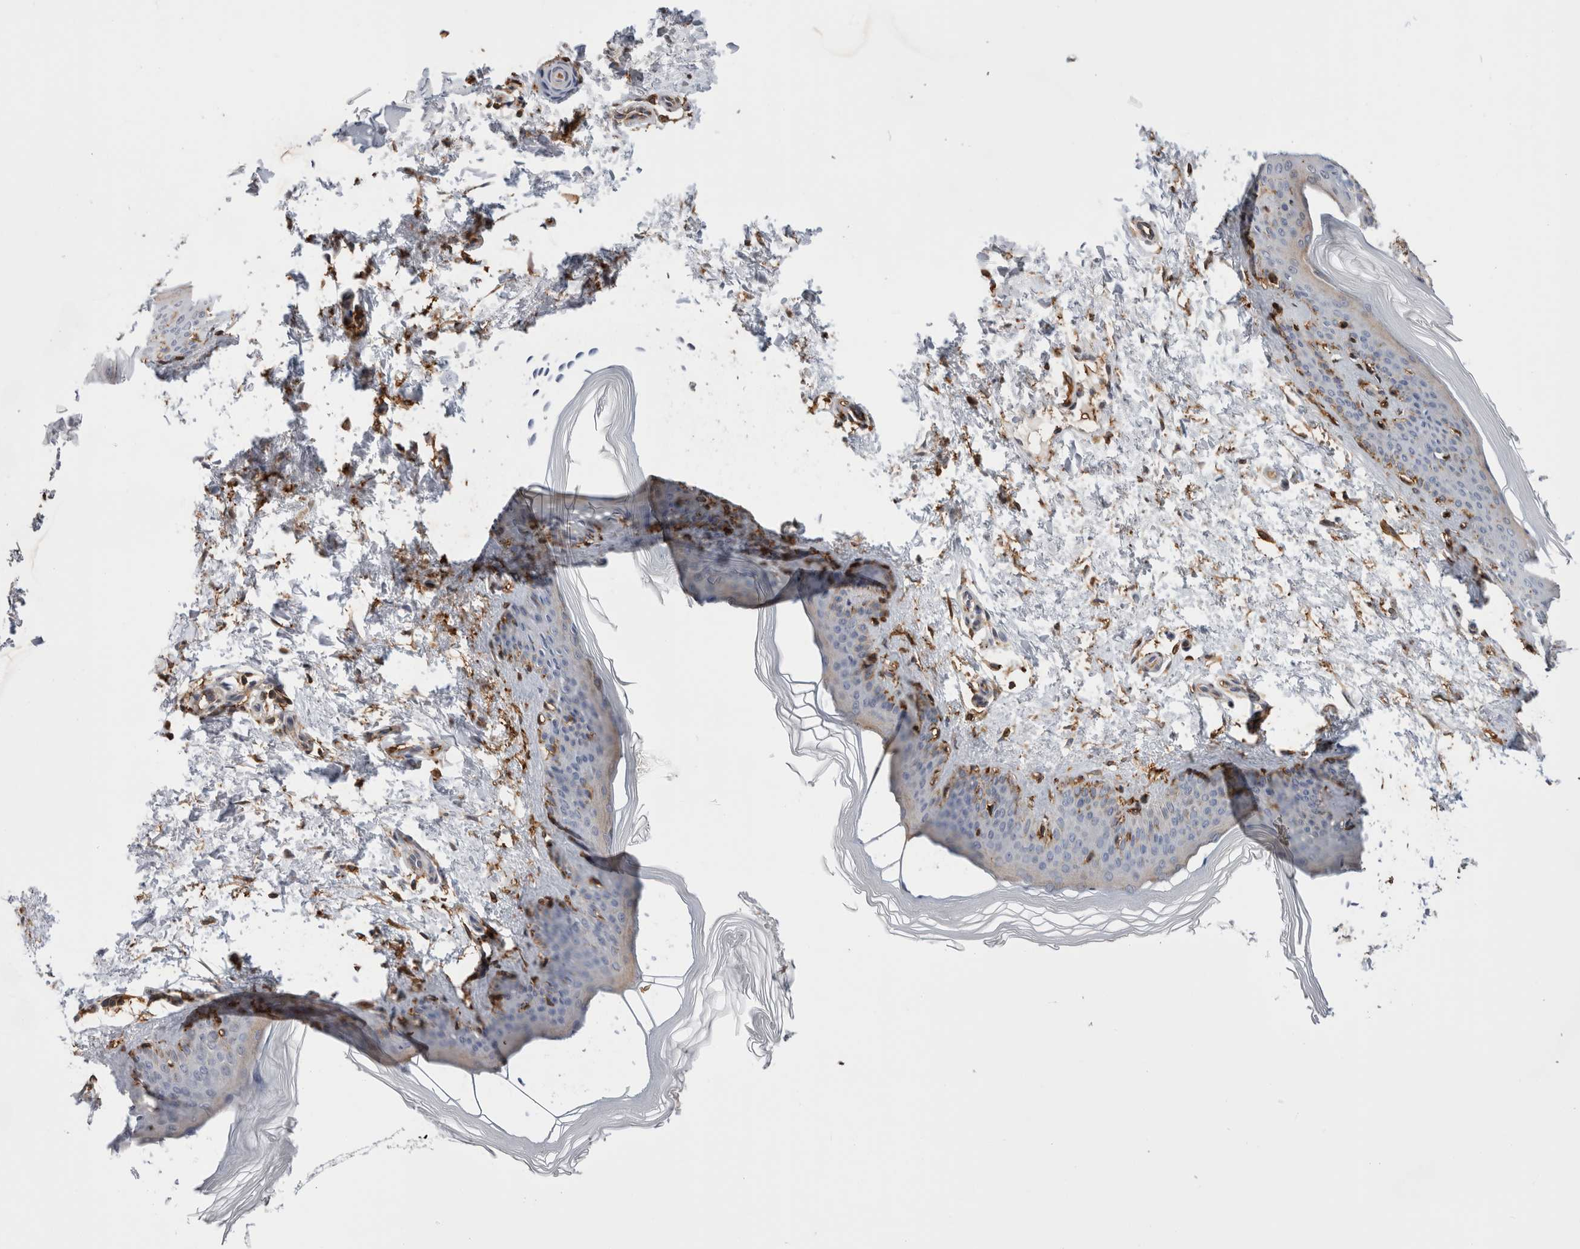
{"staining": {"intensity": "moderate", "quantity": ">75%", "location": "cytoplasmic/membranous"}, "tissue": "skin", "cell_type": "Fibroblasts", "image_type": "normal", "snomed": [{"axis": "morphology", "description": "Normal tissue, NOS"}, {"axis": "topography", "description": "Skin"}], "caption": "IHC image of benign skin stained for a protein (brown), which exhibits medium levels of moderate cytoplasmic/membranous staining in about >75% of fibroblasts.", "gene": "CCDC88B", "patient": {"sex": "female", "age": 27}}